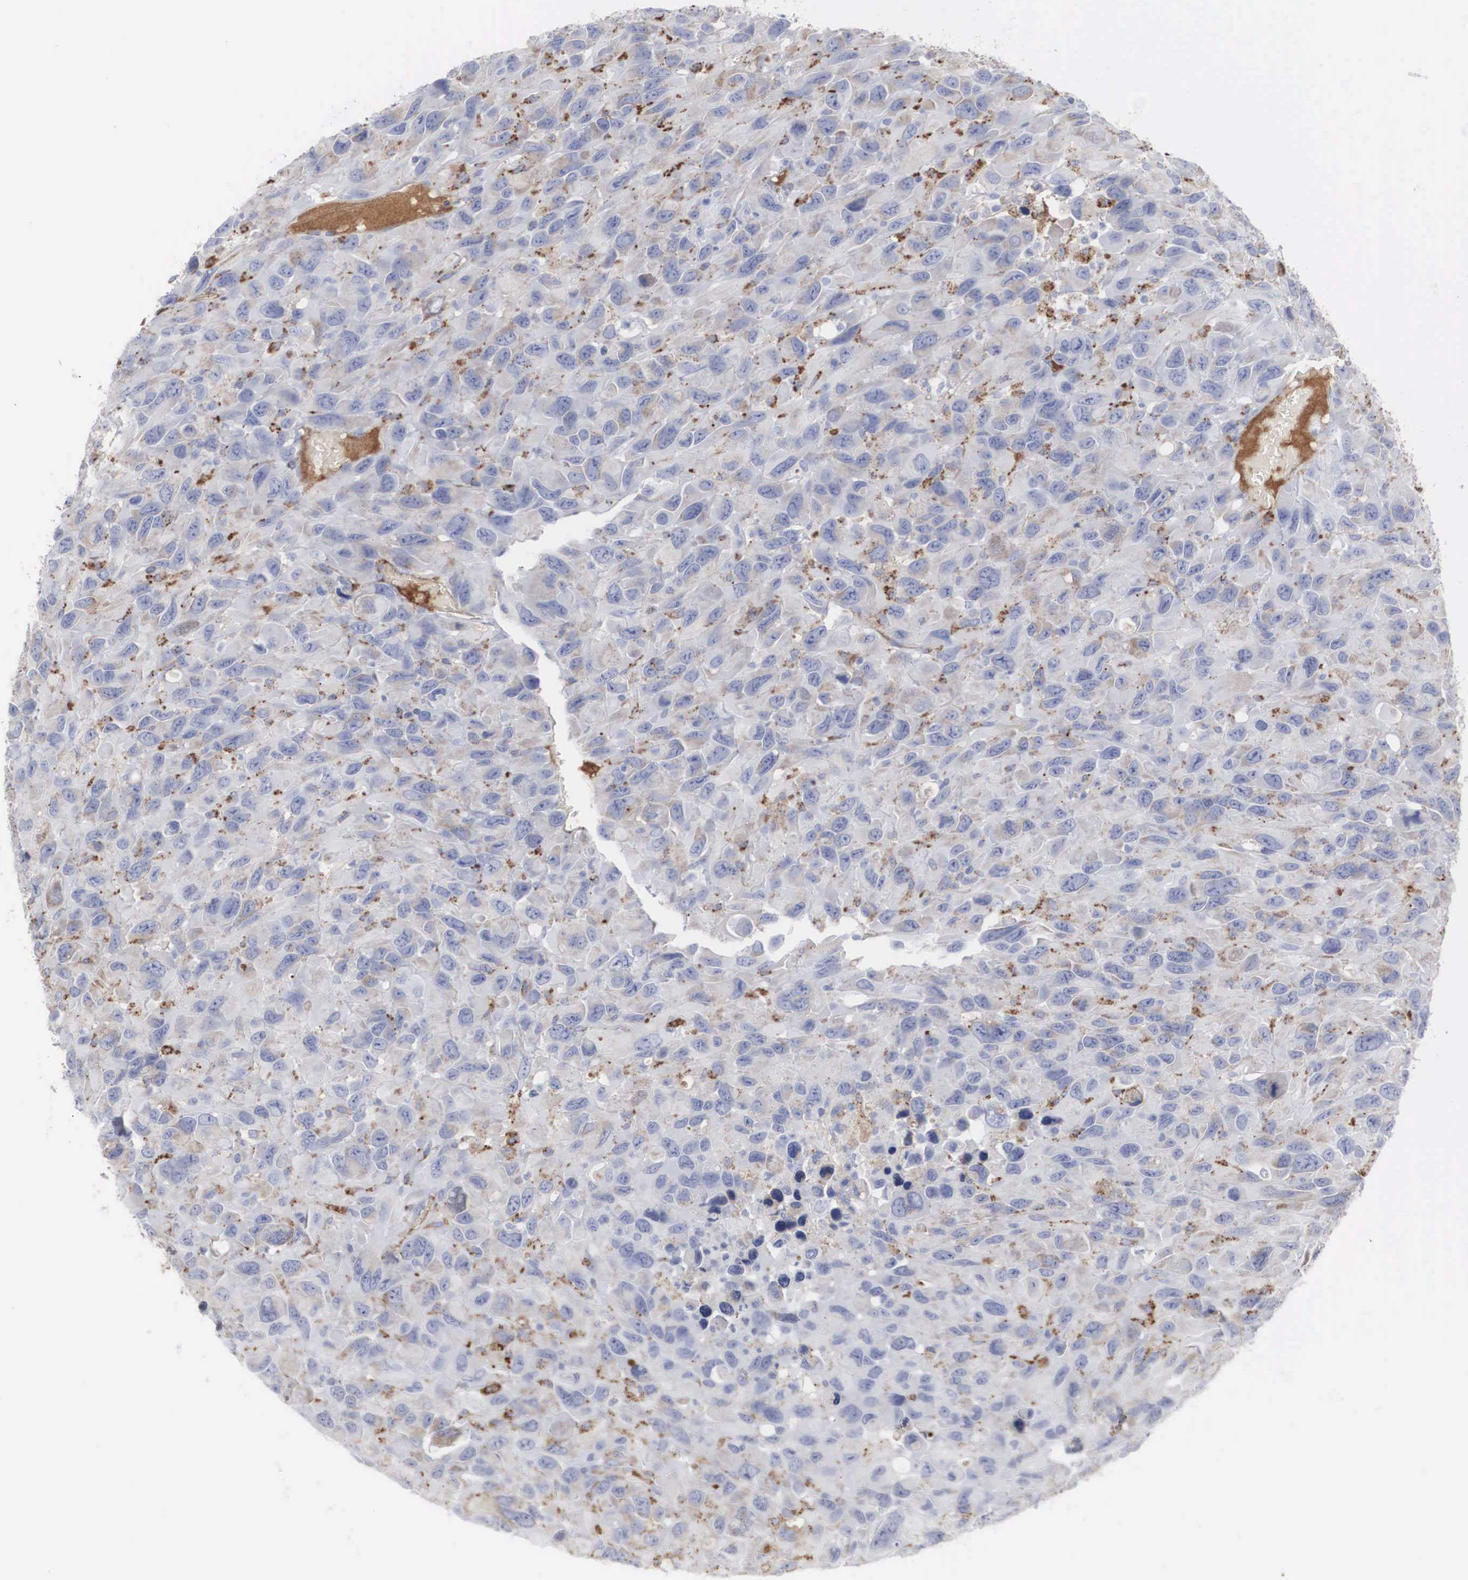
{"staining": {"intensity": "moderate", "quantity": "25%-75%", "location": "cytoplasmic/membranous"}, "tissue": "renal cancer", "cell_type": "Tumor cells", "image_type": "cancer", "snomed": [{"axis": "morphology", "description": "Adenocarcinoma, NOS"}, {"axis": "topography", "description": "Kidney"}], "caption": "Brown immunohistochemical staining in human renal cancer (adenocarcinoma) displays moderate cytoplasmic/membranous staining in about 25%-75% of tumor cells.", "gene": "LGALS3BP", "patient": {"sex": "male", "age": 79}}